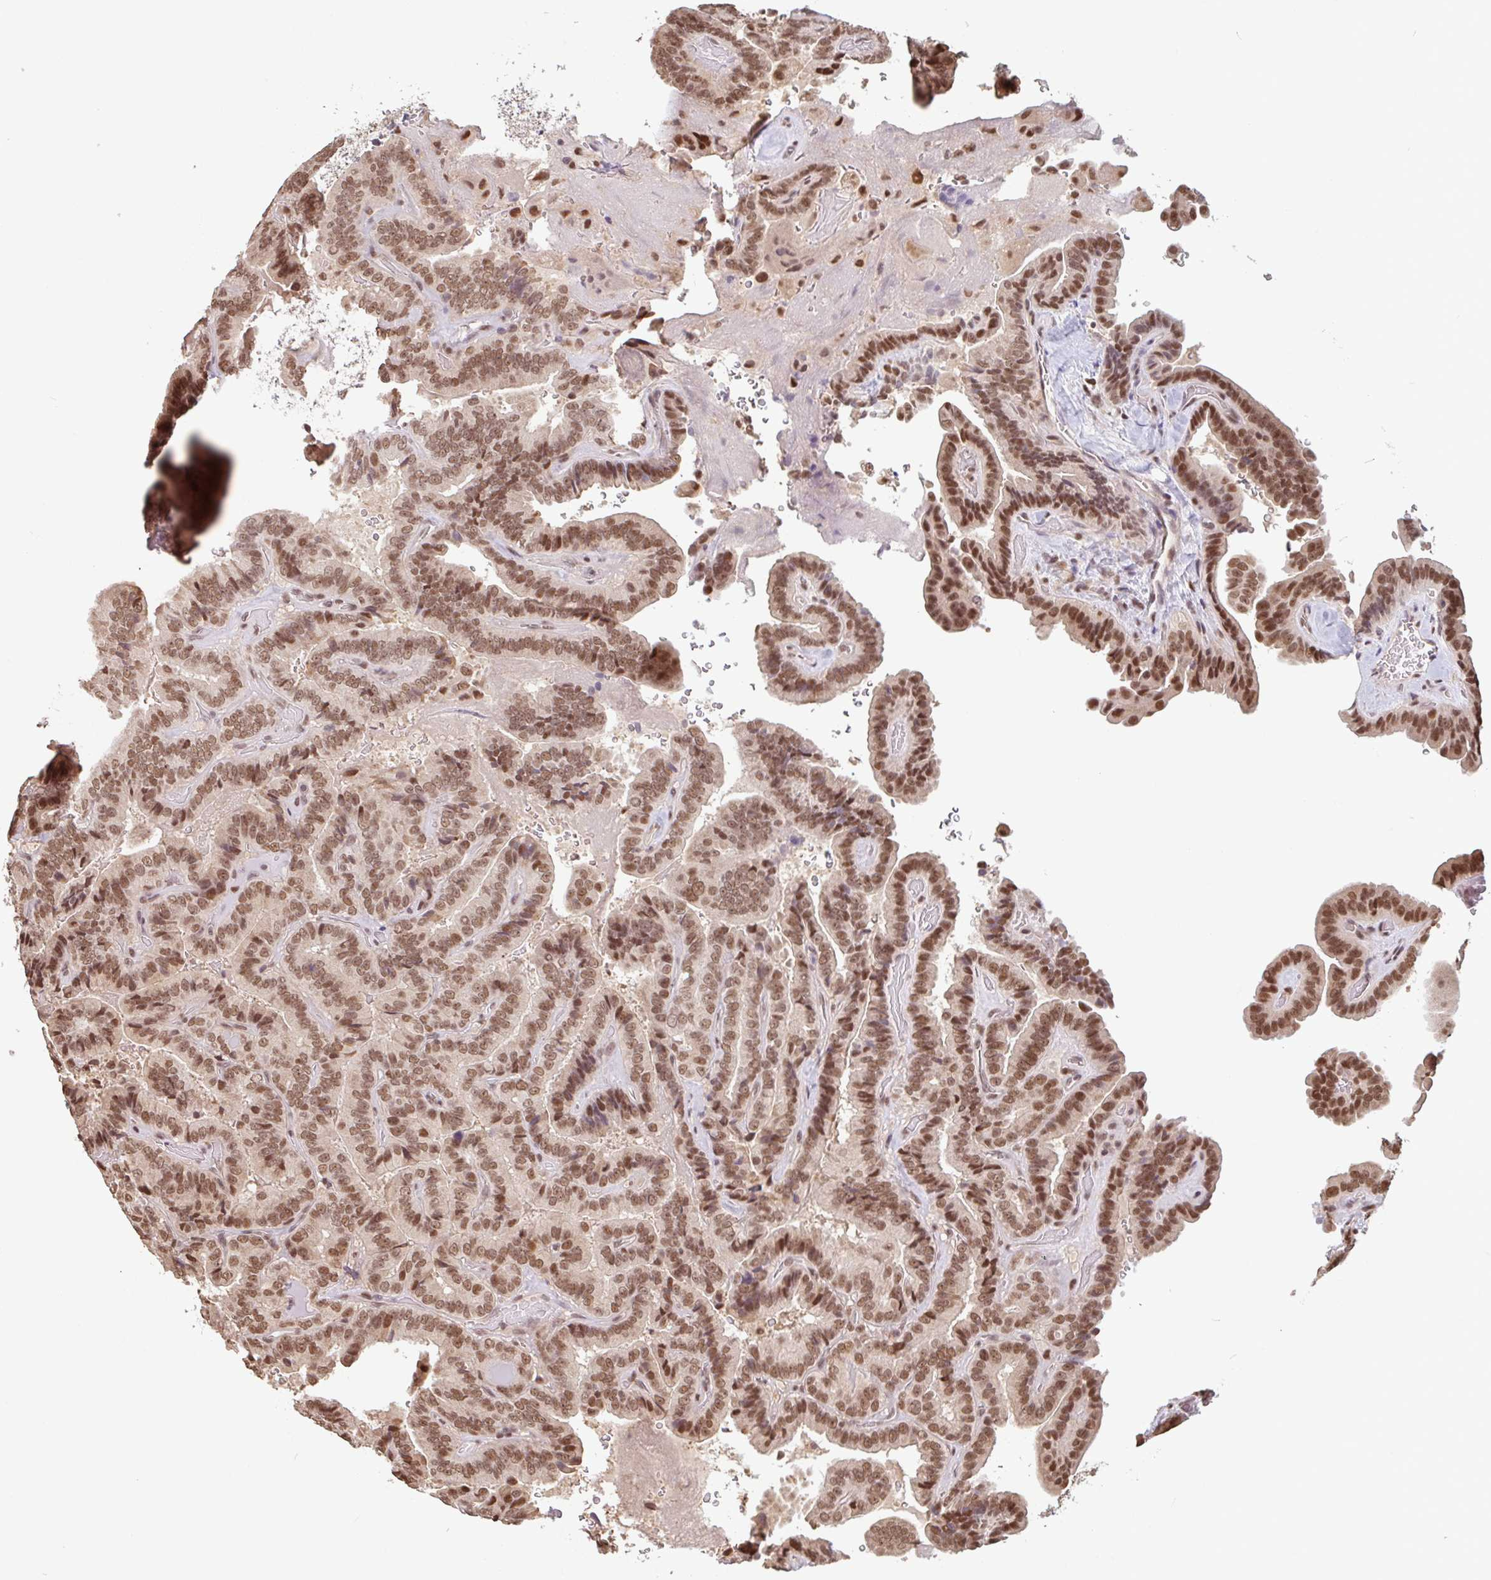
{"staining": {"intensity": "moderate", "quantity": ">75%", "location": "nuclear"}, "tissue": "thyroid cancer", "cell_type": "Tumor cells", "image_type": "cancer", "snomed": [{"axis": "morphology", "description": "Papillary adenocarcinoma, NOS"}, {"axis": "topography", "description": "Thyroid gland"}], "caption": "Moderate nuclear protein staining is present in approximately >75% of tumor cells in thyroid cancer (papillary adenocarcinoma). The staining was performed using DAB (3,3'-diaminobenzidine) to visualize the protein expression in brown, while the nuclei were stained in blue with hematoxylin (Magnification: 20x).", "gene": "DR1", "patient": {"sex": "male", "age": 61}}